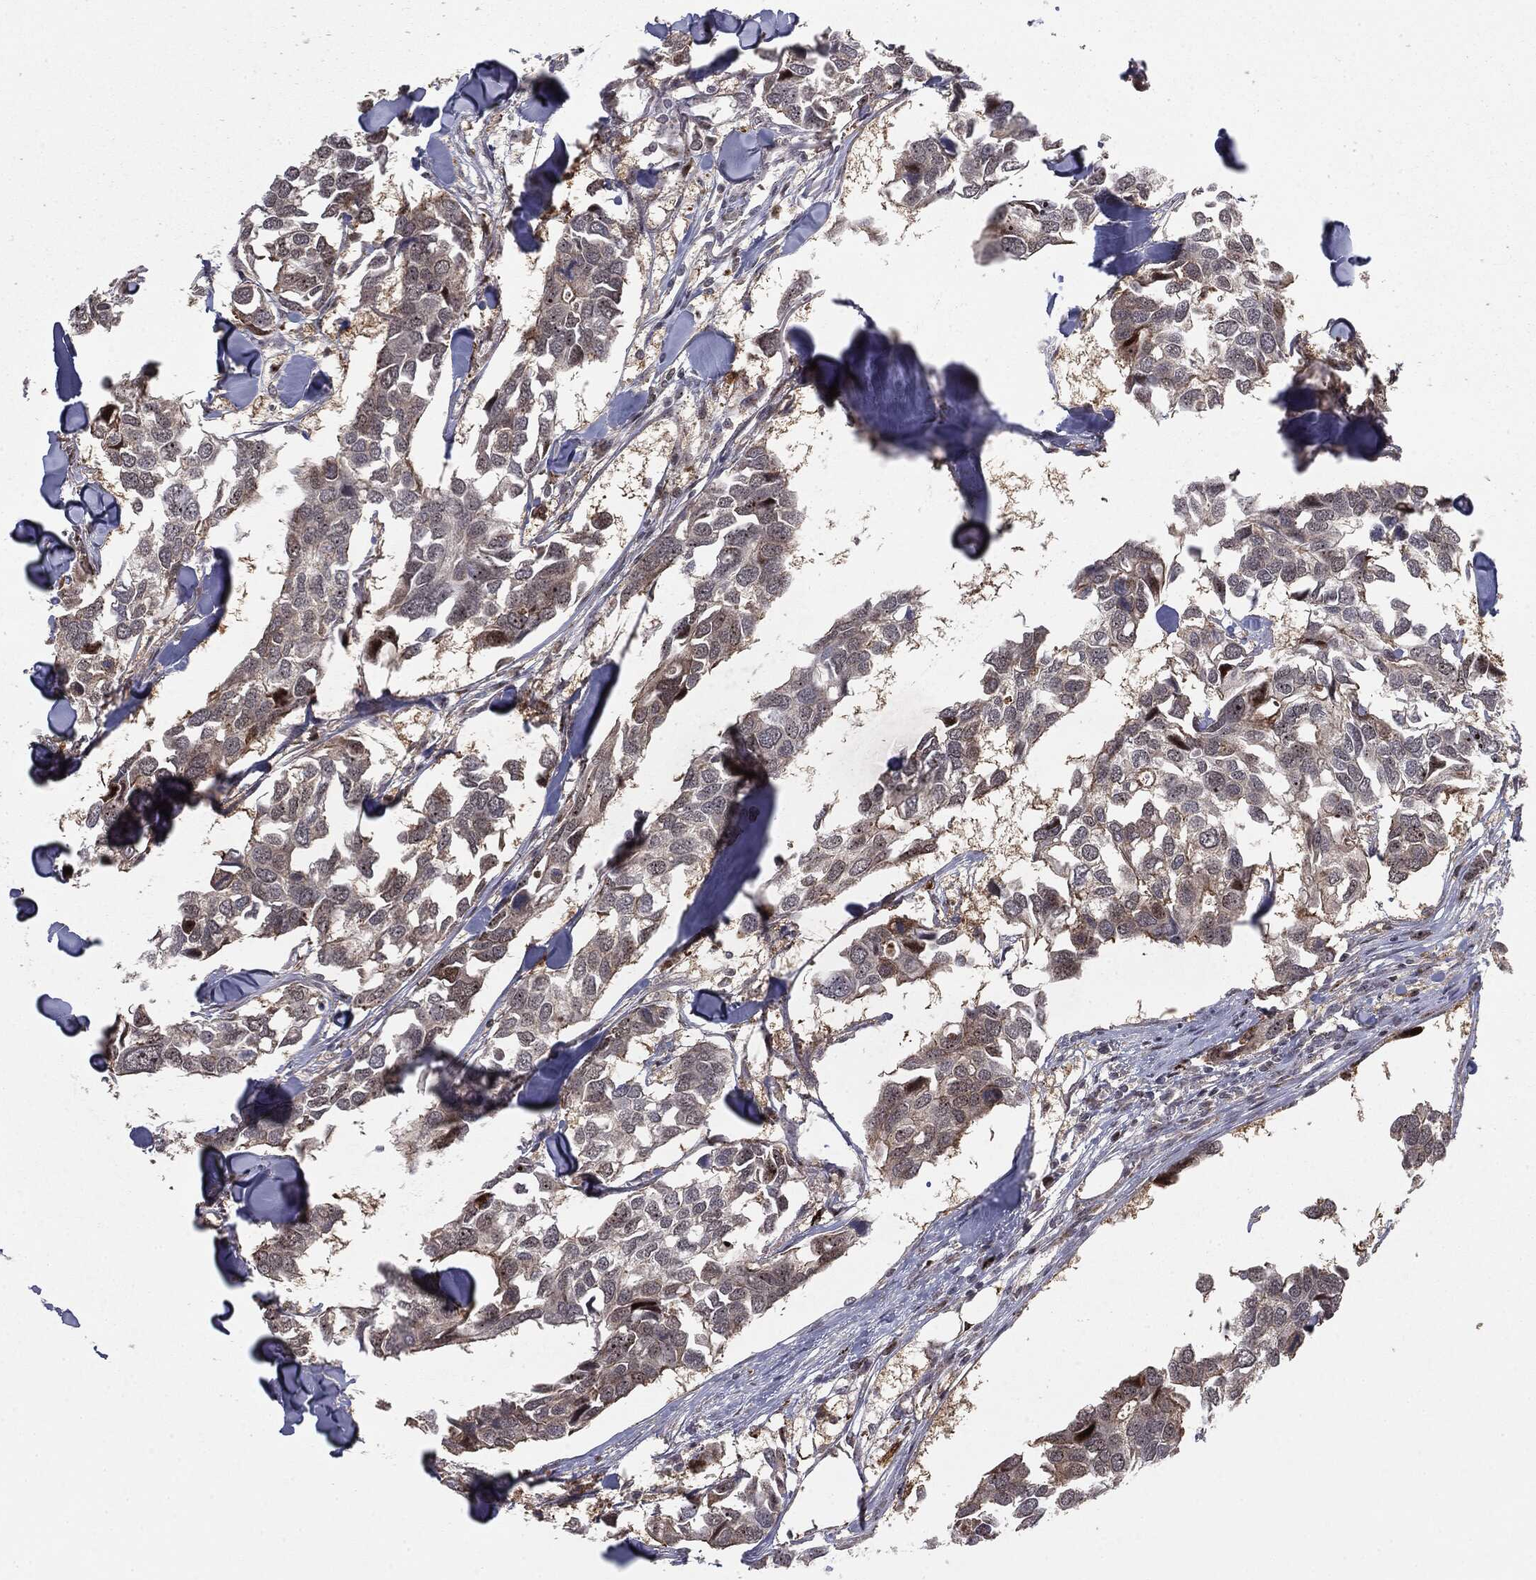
{"staining": {"intensity": "negative", "quantity": "none", "location": "none"}, "tissue": "breast cancer", "cell_type": "Tumor cells", "image_type": "cancer", "snomed": [{"axis": "morphology", "description": "Duct carcinoma"}, {"axis": "topography", "description": "Breast"}], "caption": "This is an immunohistochemistry (IHC) image of human breast cancer (infiltrating ductal carcinoma). There is no positivity in tumor cells.", "gene": "PTEN", "patient": {"sex": "female", "age": 83}}